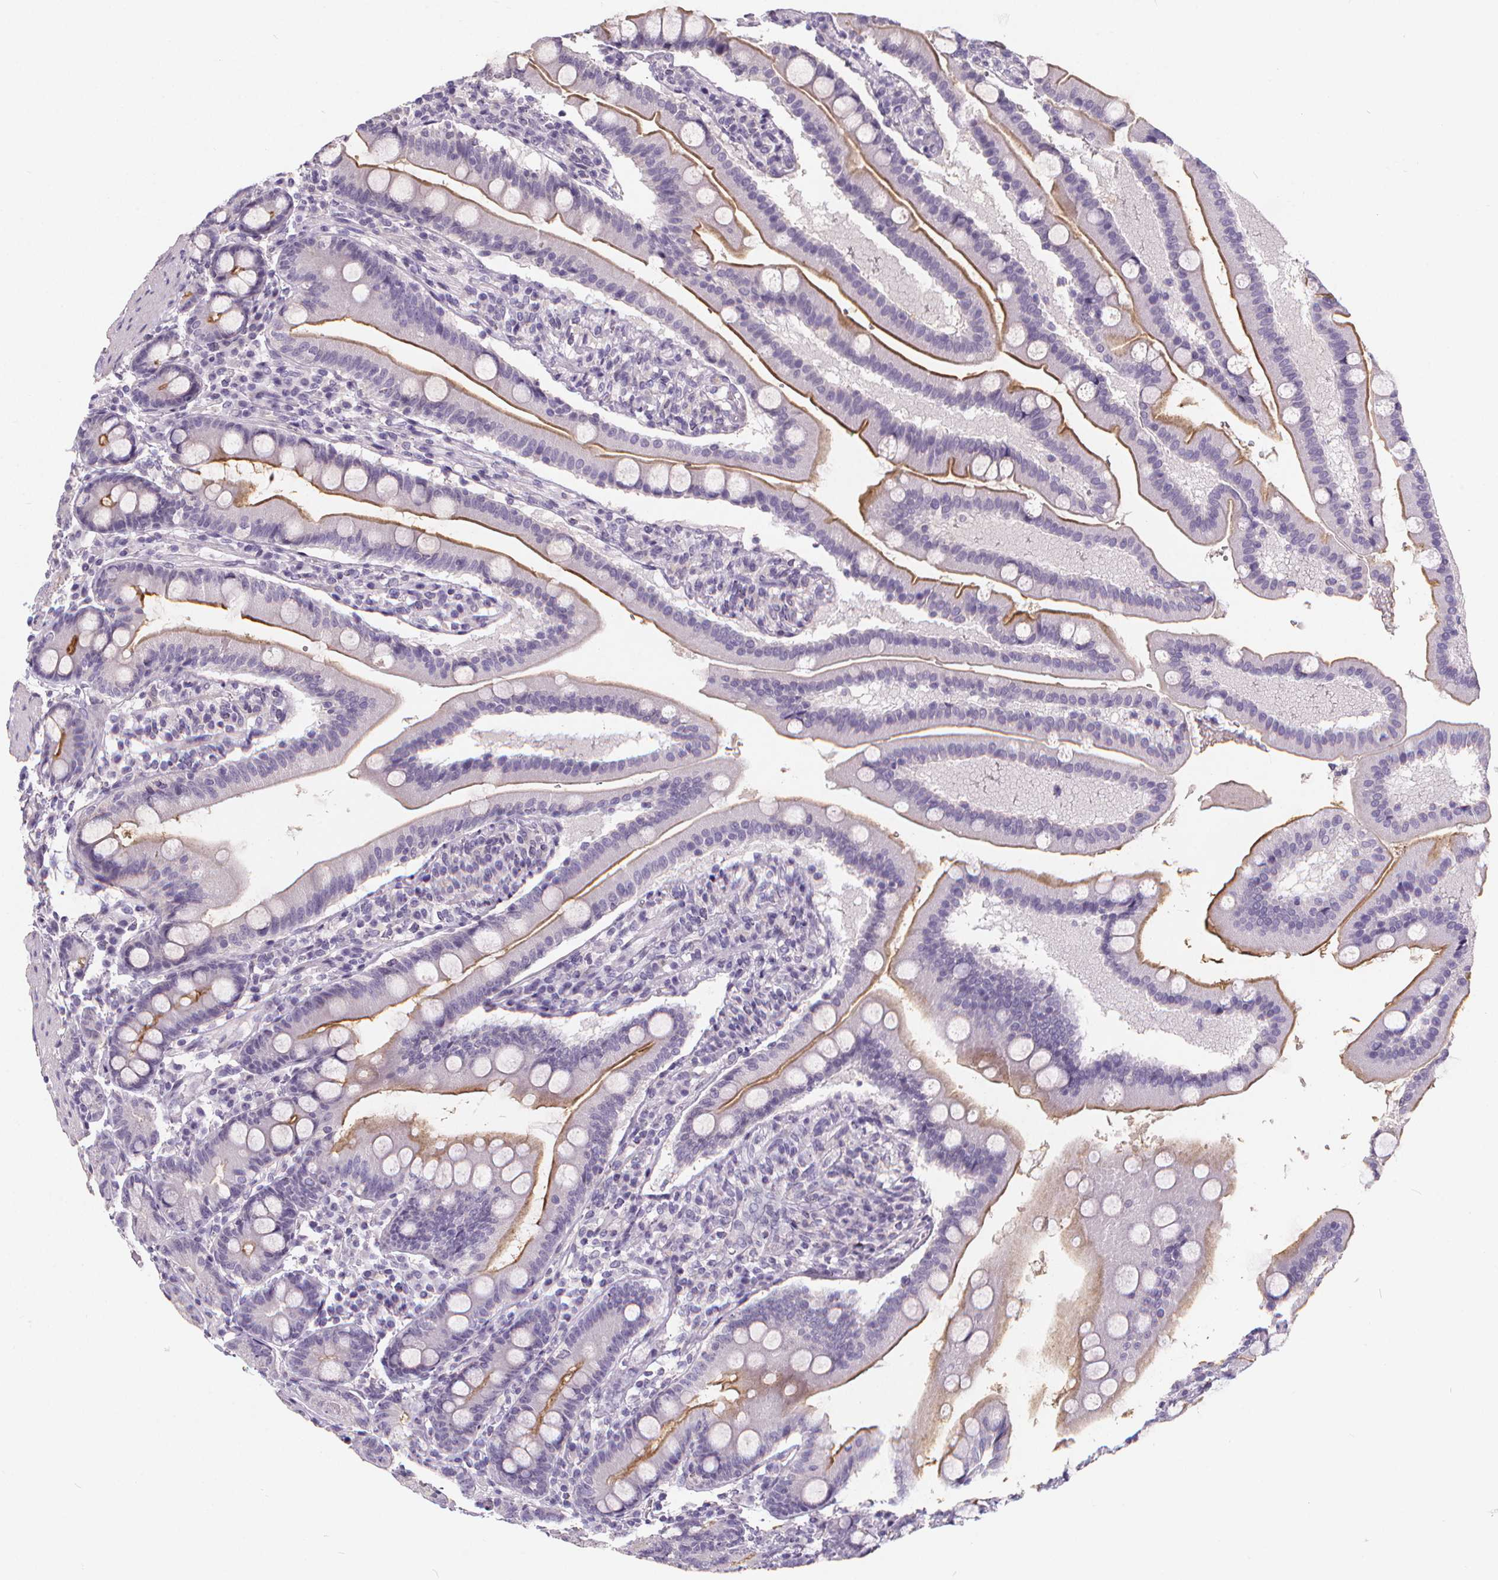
{"staining": {"intensity": "moderate", "quantity": ">75%", "location": "cytoplasmic/membranous"}, "tissue": "duodenum", "cell_type": "Glandular cells", "image_type": "normal", "snomed": [{"axis": "morphology", "description": "Normal tissue, NOS"}, {"axis": "topography", "description": "Duodenum"}], "caption": "Immunohistochemistry of normal duodenum reveals medium levels of moderate cytoplasmic/membranous expression in approximately >75% of glandular cells.", "gene": "ATP6V1D", "patient": {"sex": "female", "age": 67}}